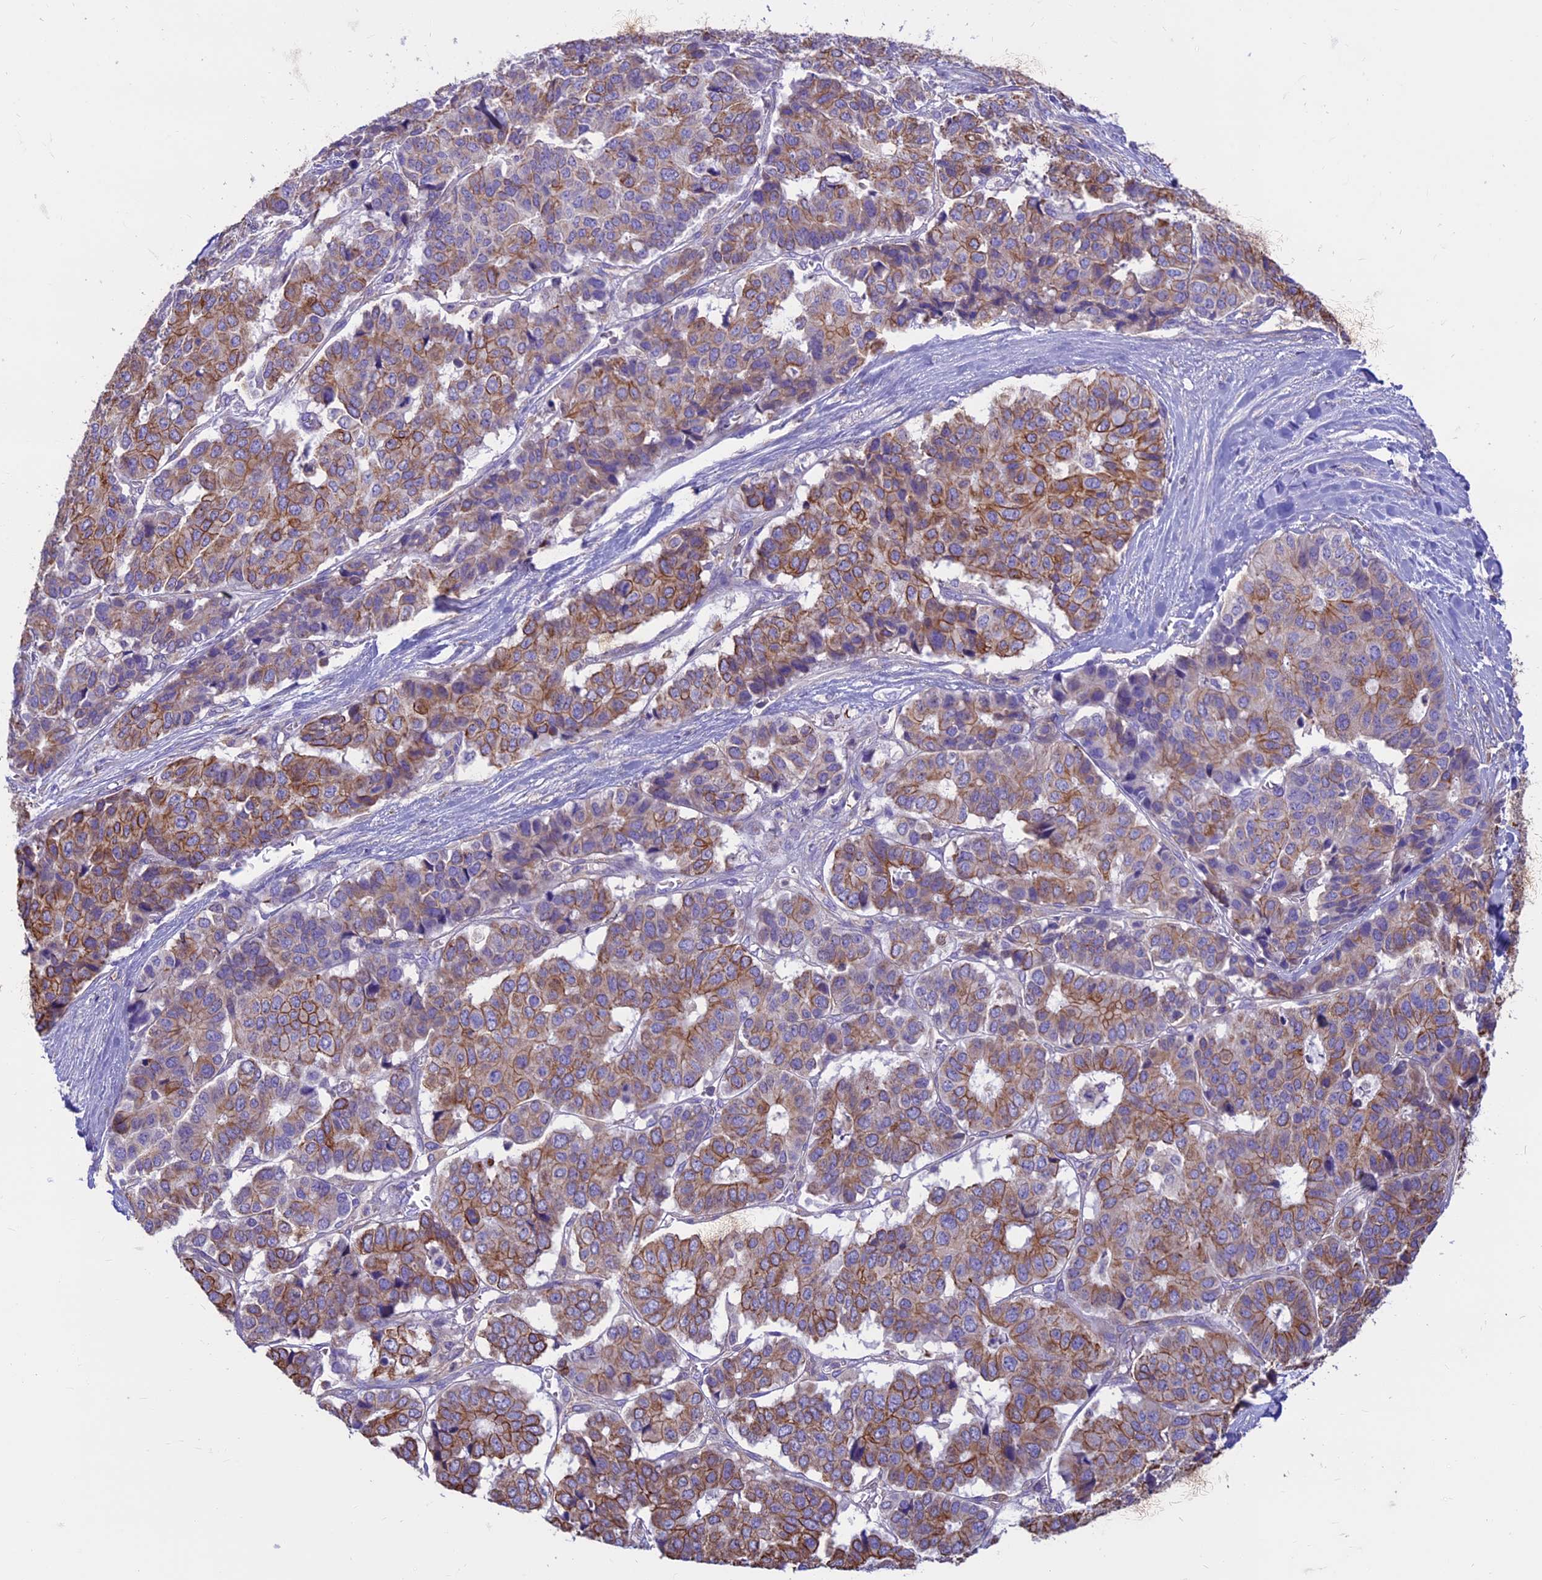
{"staining": {"intensity": "moderate", "quantity": ">75%", "location": "cytoplasmic/membranous"}, "tissue": "pancreatic cancer", "cell_type": "Tumor cells", "image_type": "cancer", "snomed": [{"axis": "morphology", "description": "Adenocarcinoma, NOS"}, {"axis": "topography", "description": "Pancreas"}], "caption": "A photomicrograph of pancreatic adenocarcinoma stained for a protein displays moderate cytoplasmic/membranous brown staining in tumor cells.", "gene": "CDAN1", "patient": {"sex": "male", "age": 50}}